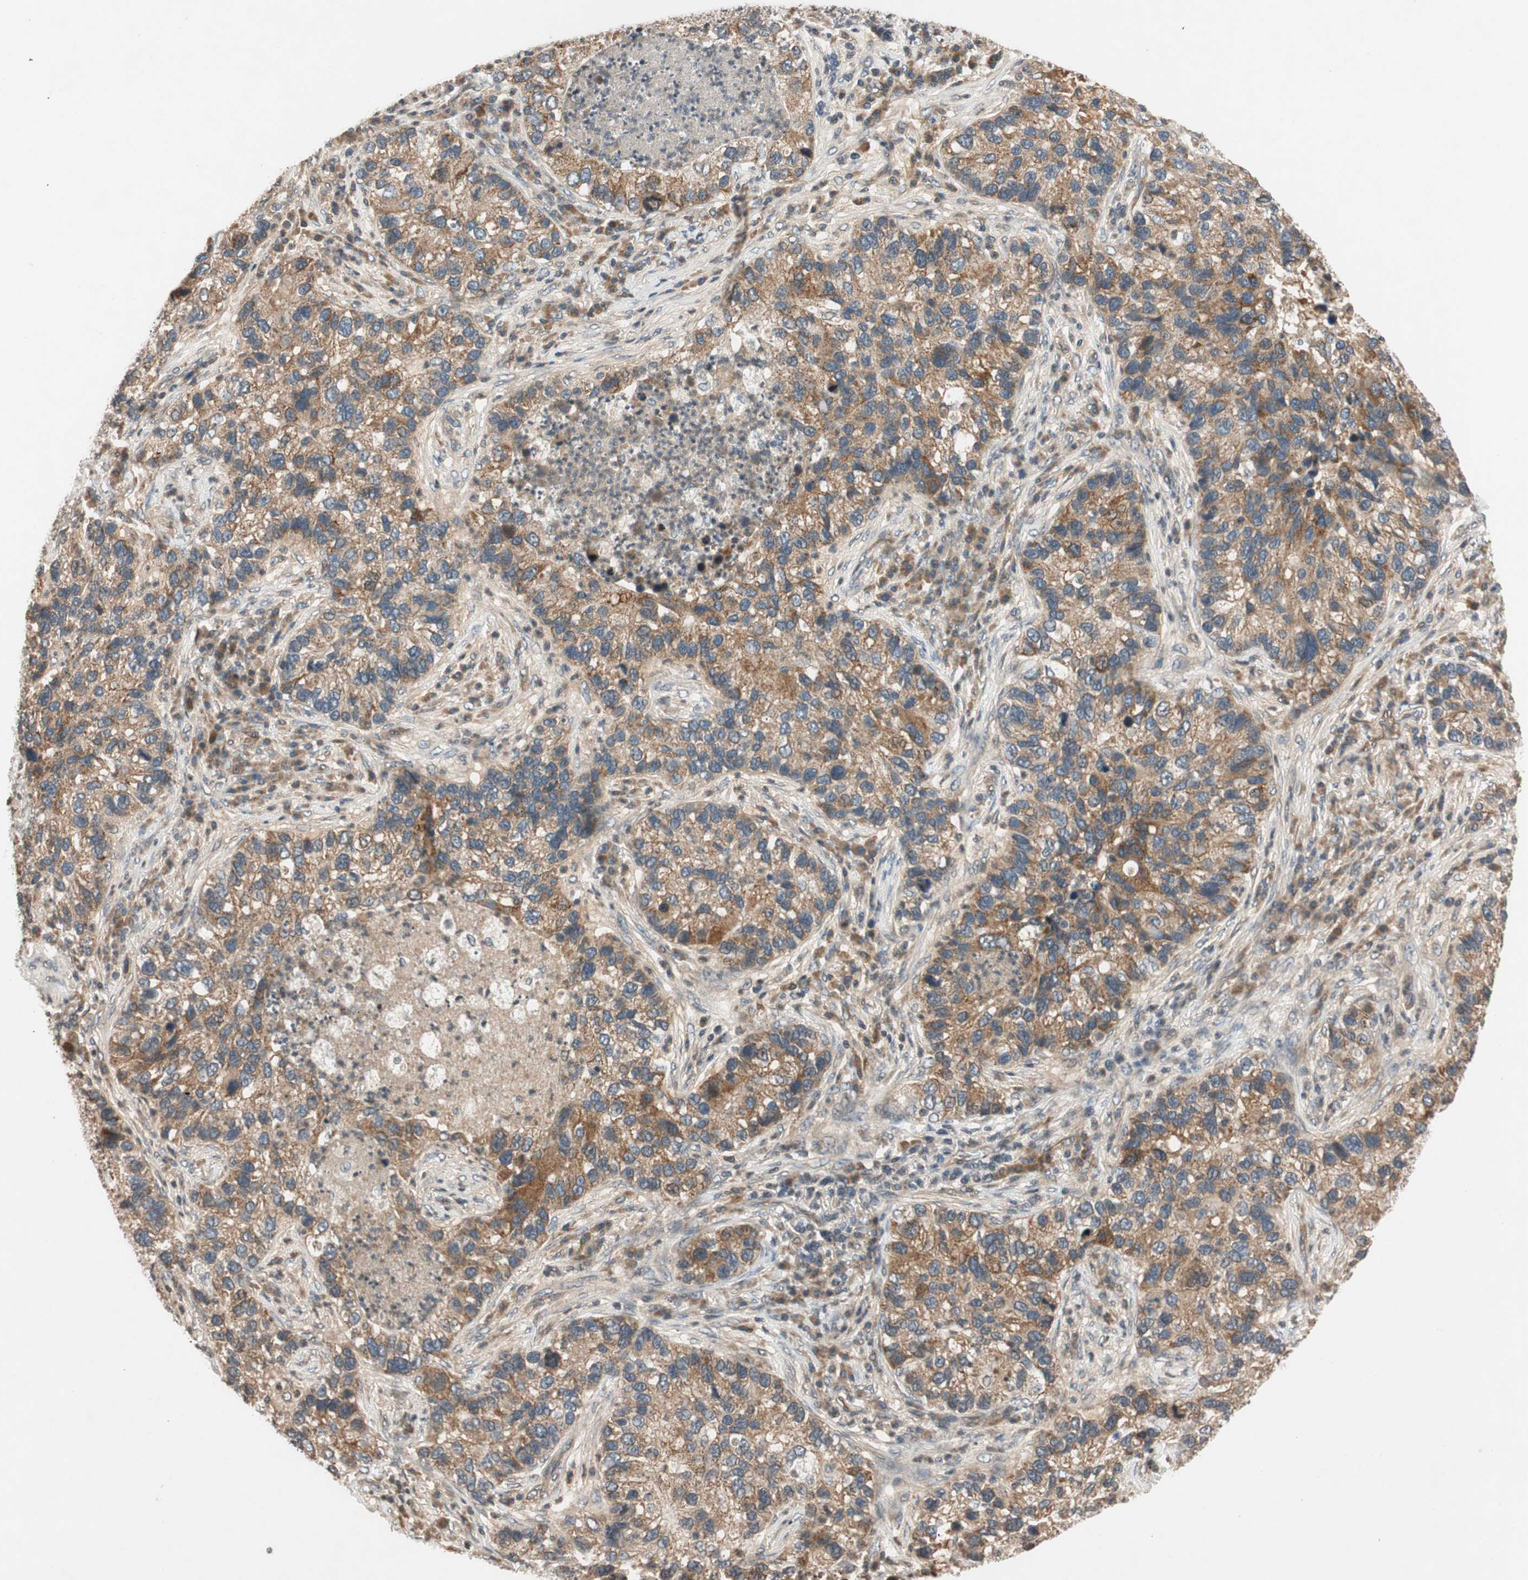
{"staining": {"intensity": "moderate", "quantity": ">75%", "location": "cytoplasmic/membranous"}, "tissue": "lung cancer", "cell_type": "Tumor cells", "image_type": "cancer", "snomed": [{"axis": "morphology", "description": "Normal tissue, NOS"}, {"axis": "morphology", "description": "Adenocarcinoma, NOS"}, {"axis": "topography", "description": "Bronchus"}, {"axis": "topography", "description": "Lung"}], "caption": "Immunohistochemistry (IHC) histopathology image of adenocarcinoma (lung) stained for a protein (brown), which exhibits medium levels of moderate cytoplasmic/membranous positivity in approximately >75% of tumor cells.", "gene": "GCLM", "patient": {"sex": "male", "age": 54}}